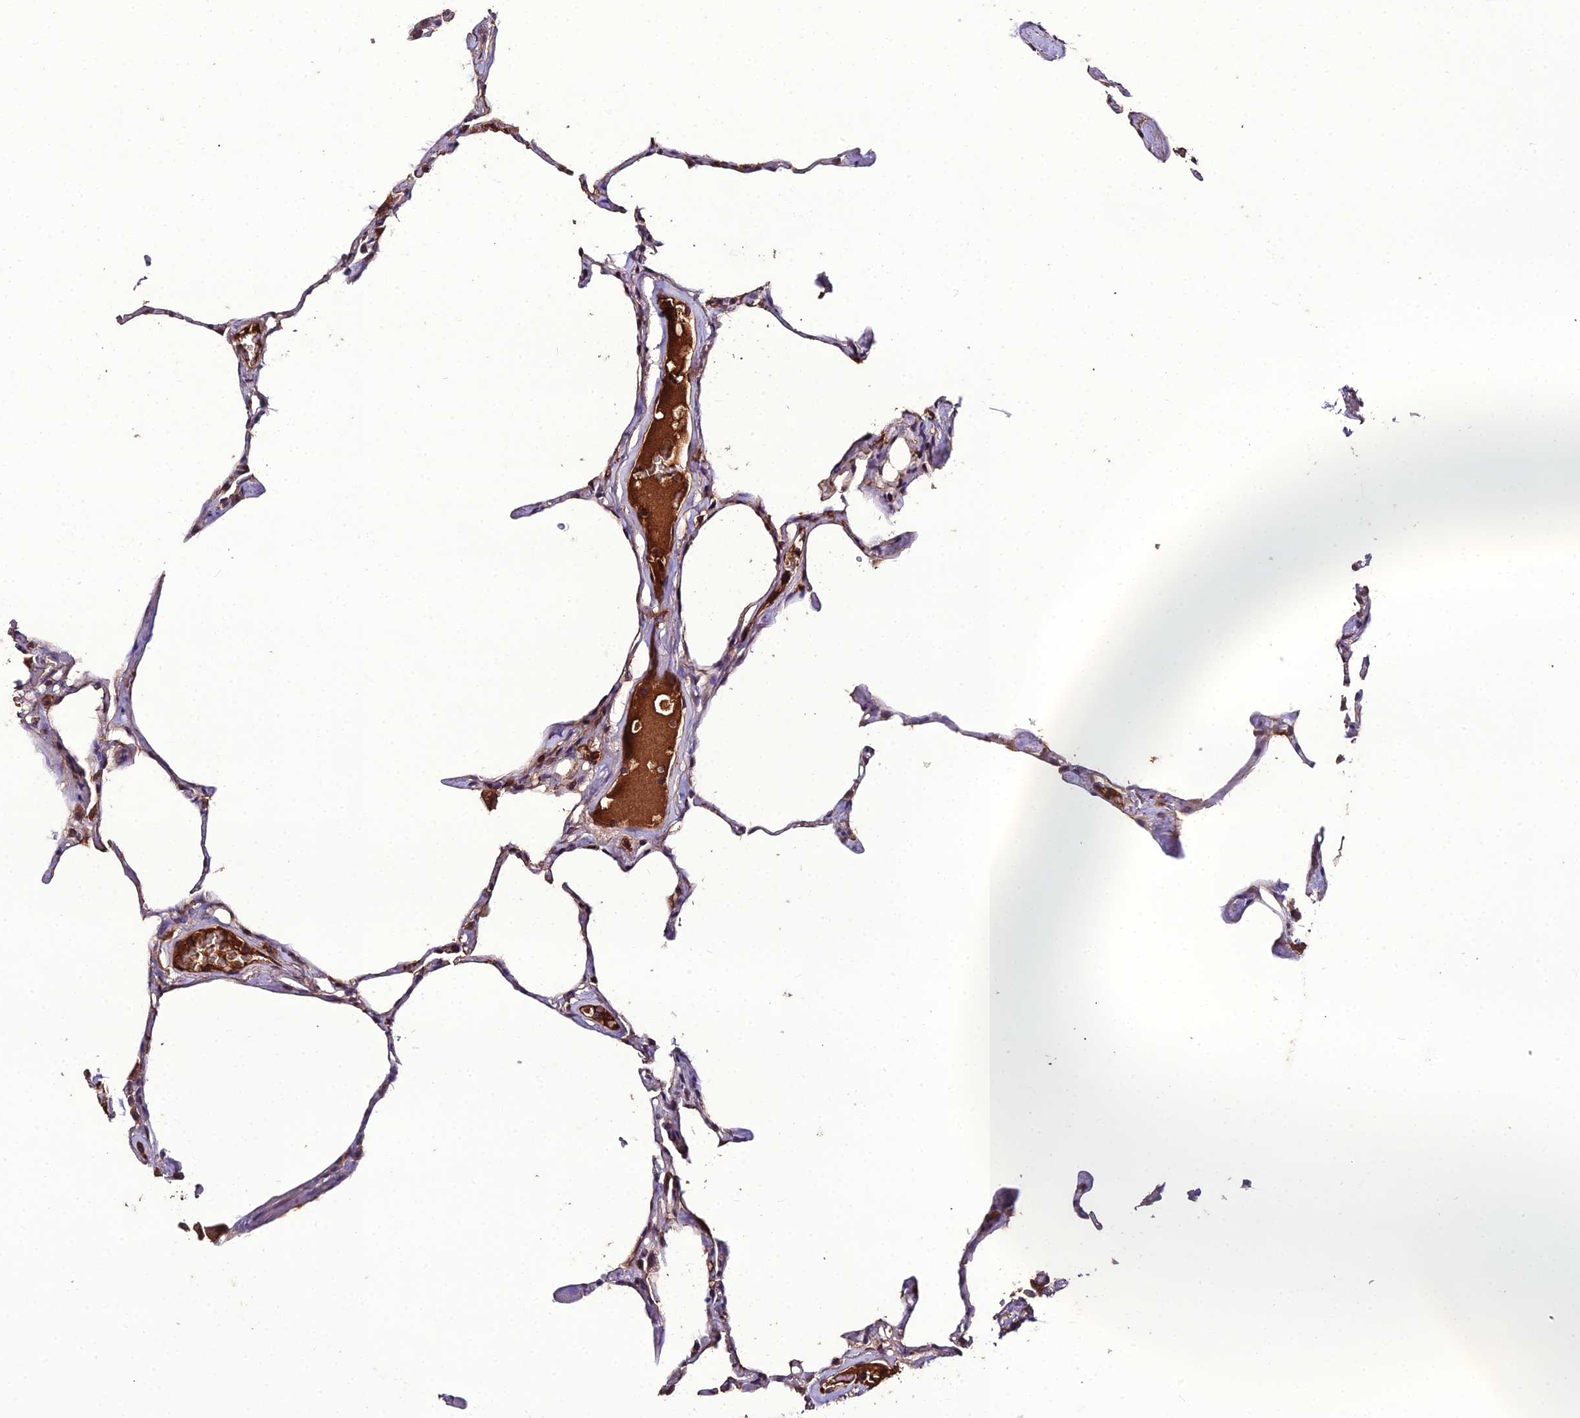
{"staining": {"intensity": "weak", "quantity": "25%-75%", "location": "cytoplasmic/membranous"}, "tissue": "lung", "cell_type": "Alveolar cells", "image_type": "normal", "snomed": [{"axis": "morphology", "description": "Normal tissue, NOS"}, {"axis": "topography", "description": "Lung"}], "caption": "Protein expression analysis of normal lung shows weak cytoplasmic/membranous positivity in approximately 25%-75% of alveolar cells. The staining is performed using DAB brown chromogen to label protein expression. The nuclei are counter-stained blue using hematoxylin.", "gene": "KCTD16", "patient": {"sex": "male", "age": 65}}